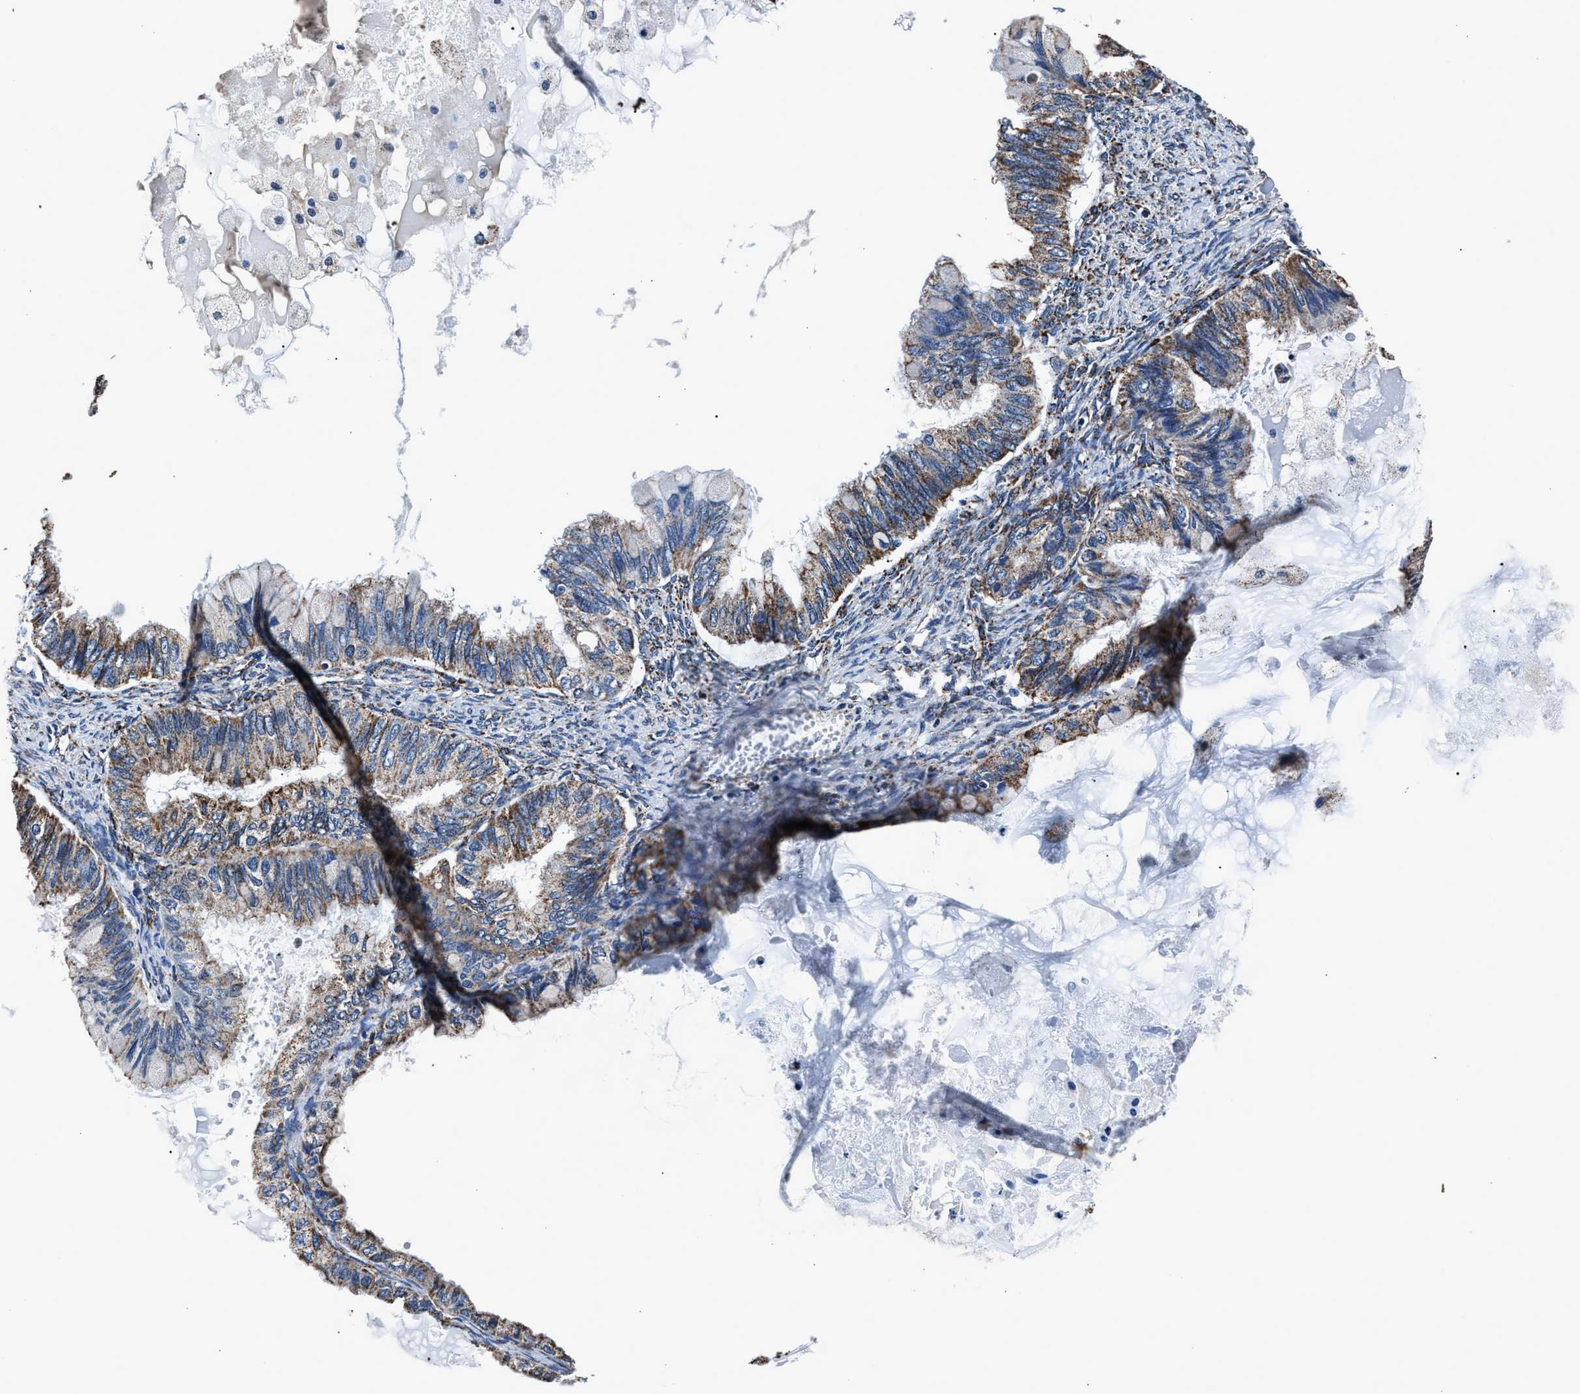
{"staining": {"intensity": "moderate", "quantity": ">75%", "location": "cytoplasmic/membranous"}, "tissue": "ovarian cancer", "cell_type": "Tumor cells", "image_type": "cancer", "snomed": [{"axis": "morphology", "description": "Cystadenocarcinoma, mucinous, NOS"}, {"axis": "topography", "description": "Ovary"}], "caption": "Ovarian mucinous cystadenocarcinoma tissue shows moderate cytoplasmic/membranous expression in approximately >75% of tumor cells, visualized by immunohistochemistry.", "gene": "HIBADH", "patient": {"sex": "female", "age": 80}}